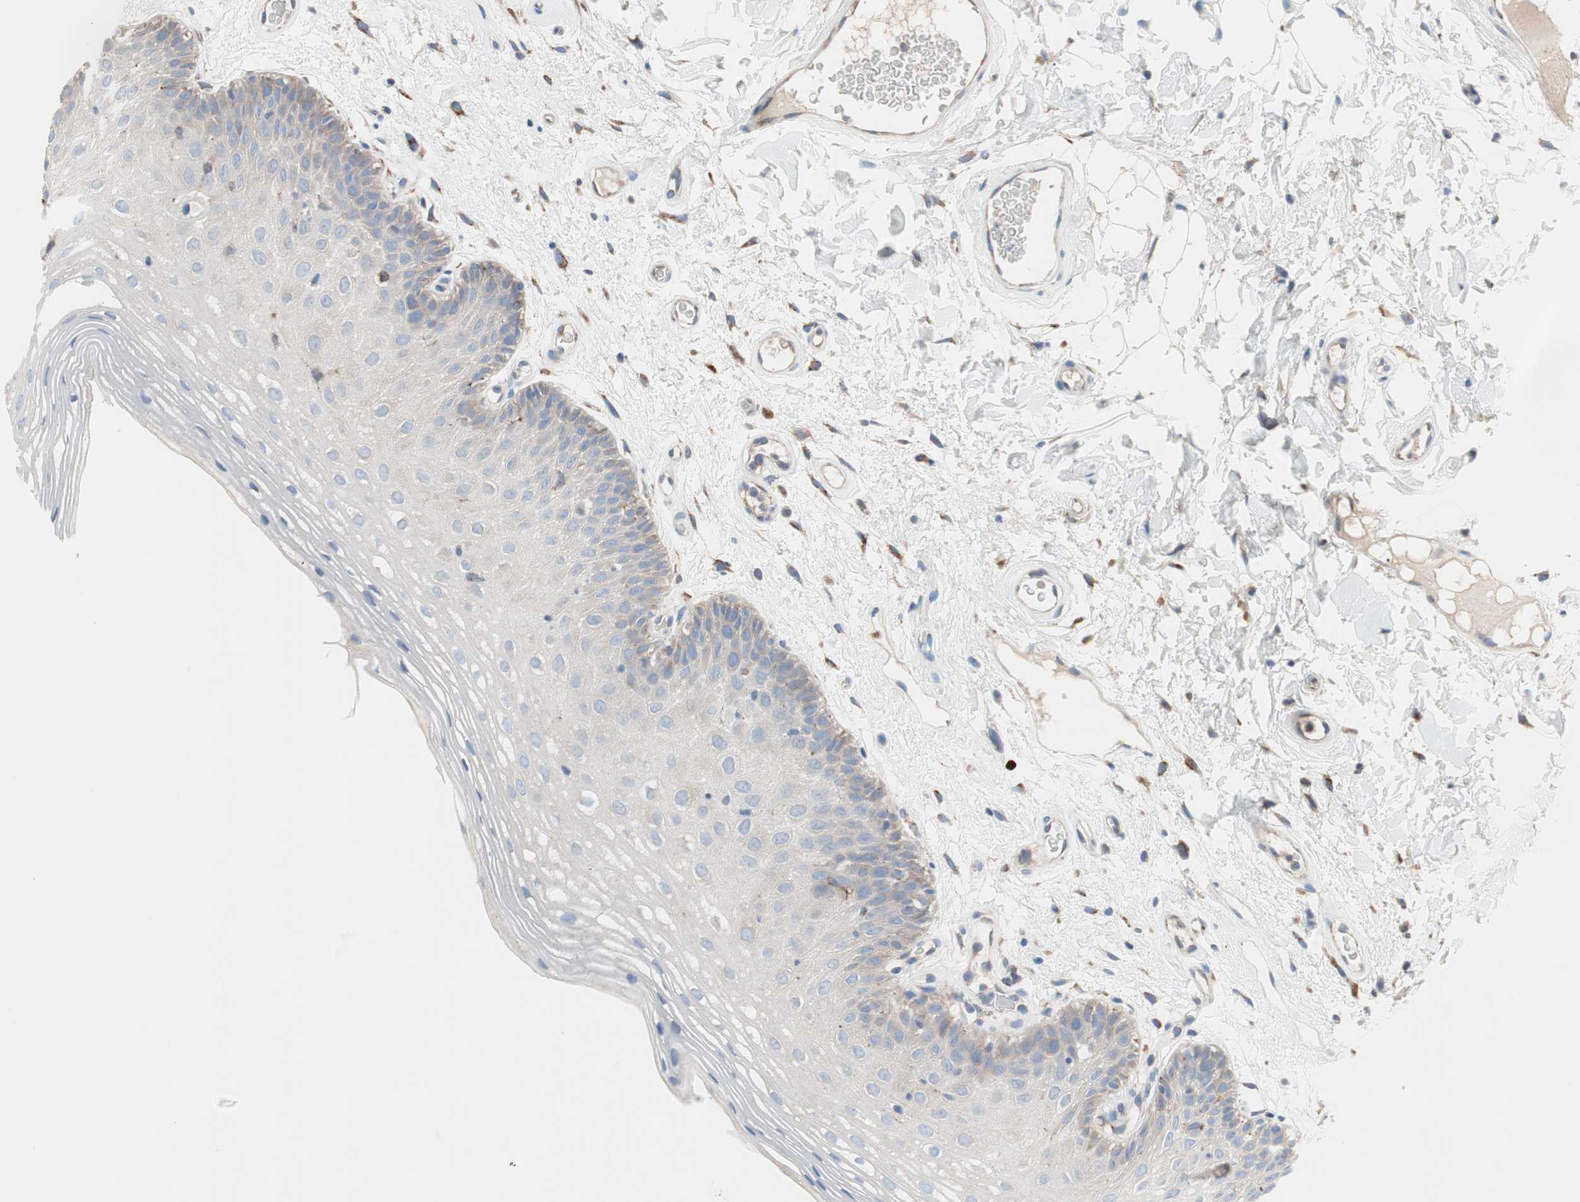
{"staining": {"intensity": "weak", "quantity": "<25%", "location": "cytoplasmic/membranous"}, "tissue": "oral mucosa", "cell_type": "Squamous epithelial cells", "image_type": "normal", "snomed": [{"axis": "morphology", "description": "Normal tissue, NOS"}, {"axis": "morphology", "description": "Squamous cell carcinoma, NOS"}, {"axis": "topography", "description": "Skeletal muscle"}, {"axis": "topography", "description": "Oral tissue"}], "caption": "High power microscopy micrograph of an immunohistochemistry (IHC) photomicrograph of normal oral mucosa, revealing no significant expression in squamous epithelial cells. (DAB (3,3'-diaminobenzidine) IHC with hematoxylin counter stain).", "gene": "SLC27A4", "patient": {"sex": "male", "age": 71}}